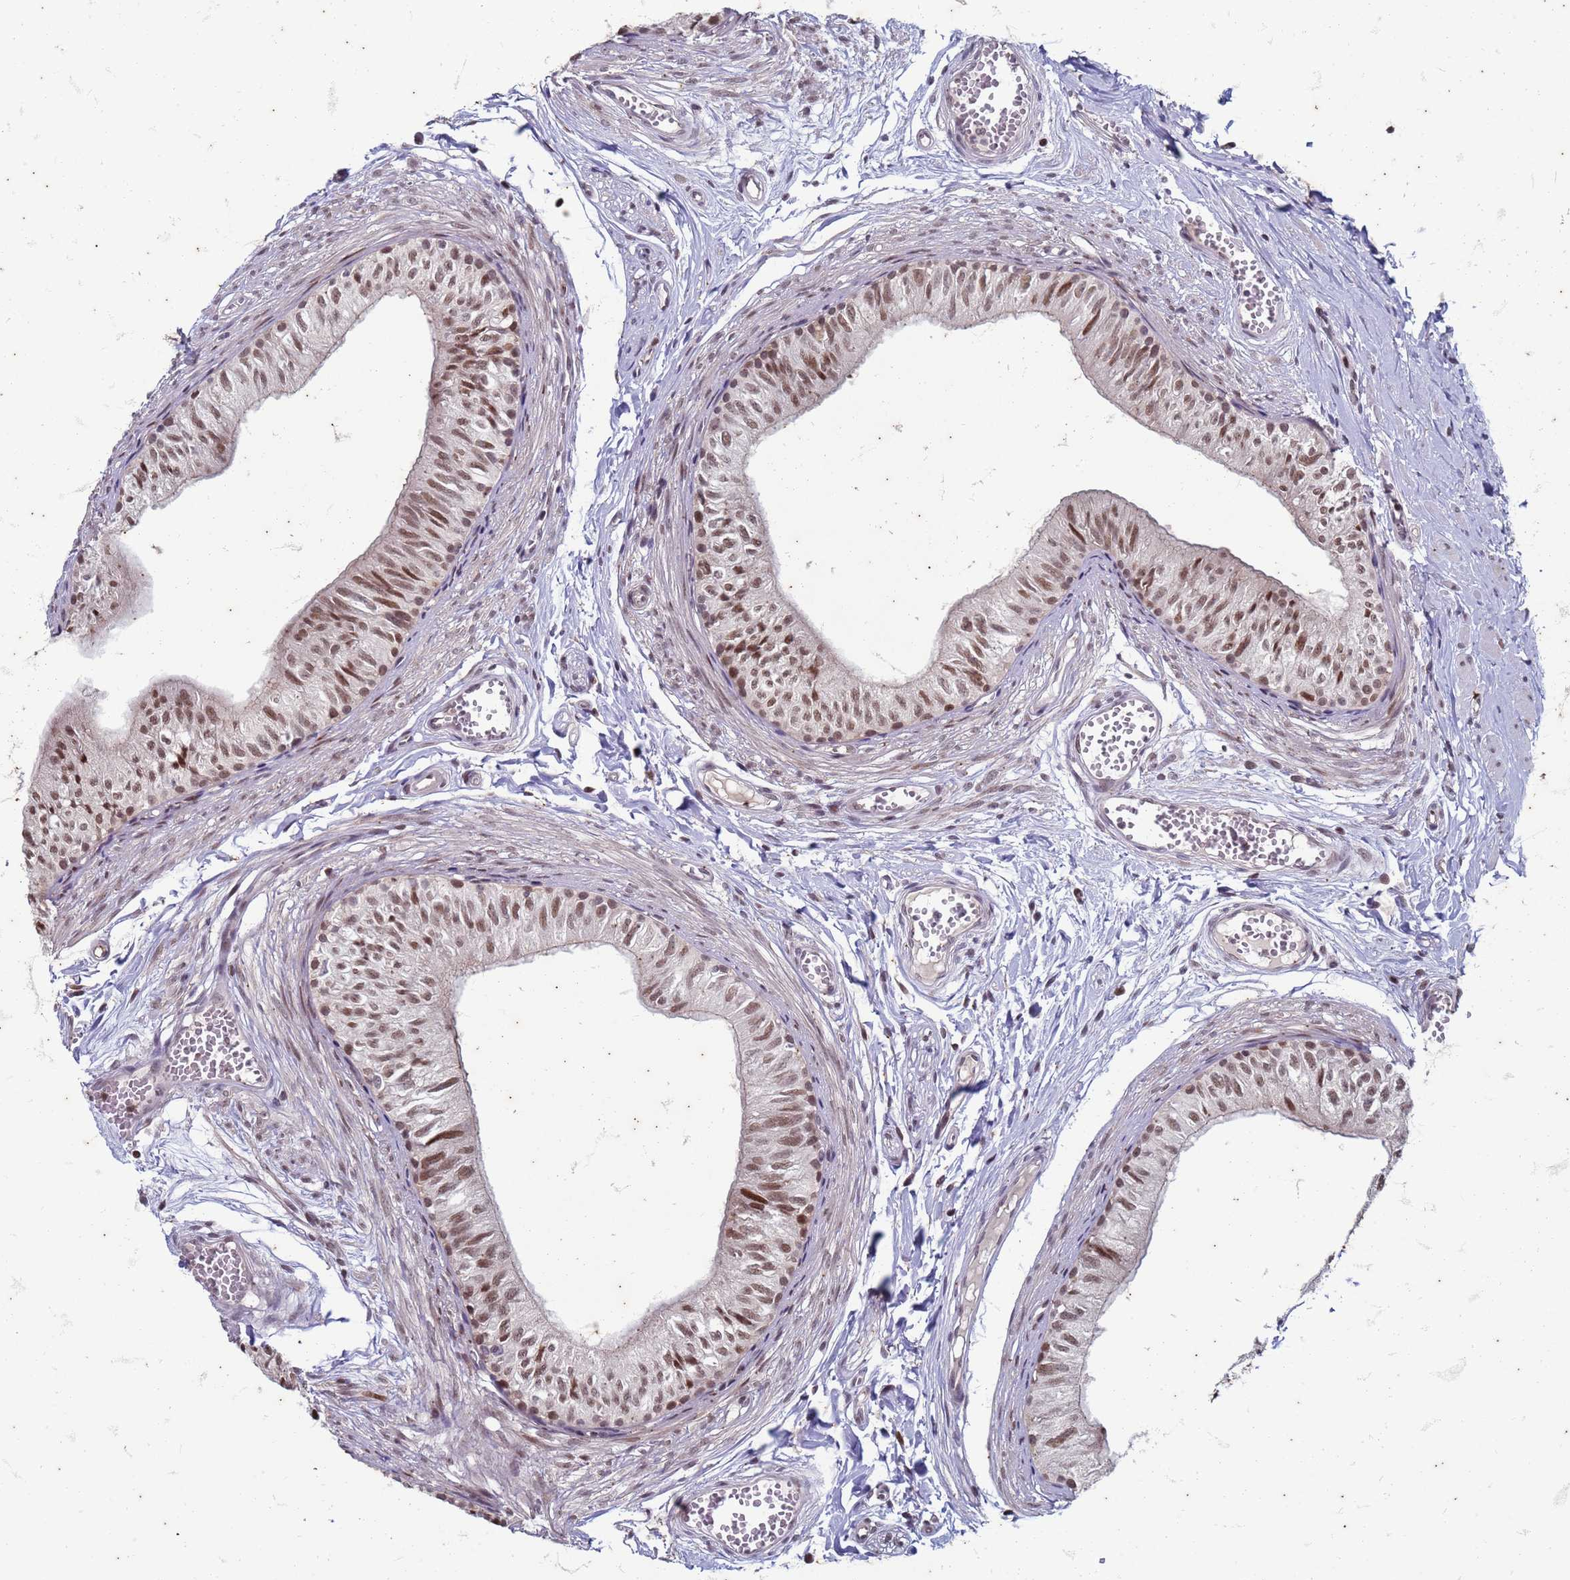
{"staining": {"intensity": "moderate", "quantity": ">75%", "location": "nuclear"}, "tissue": "epididymis", "cell_type": "Glandular cells", "image_type": "normal", "snomed": [{"axis": "morphology", "description": "Normal tissue, NOS"}, {"axis": "topography", "description": "Epididymis"}], "caption": "Glandular cells display moderate nuclear staining in about >75% of cells in benign epididymis.", "gene": "TRMT6", "patient": {"sex": "male", "age": 37}}